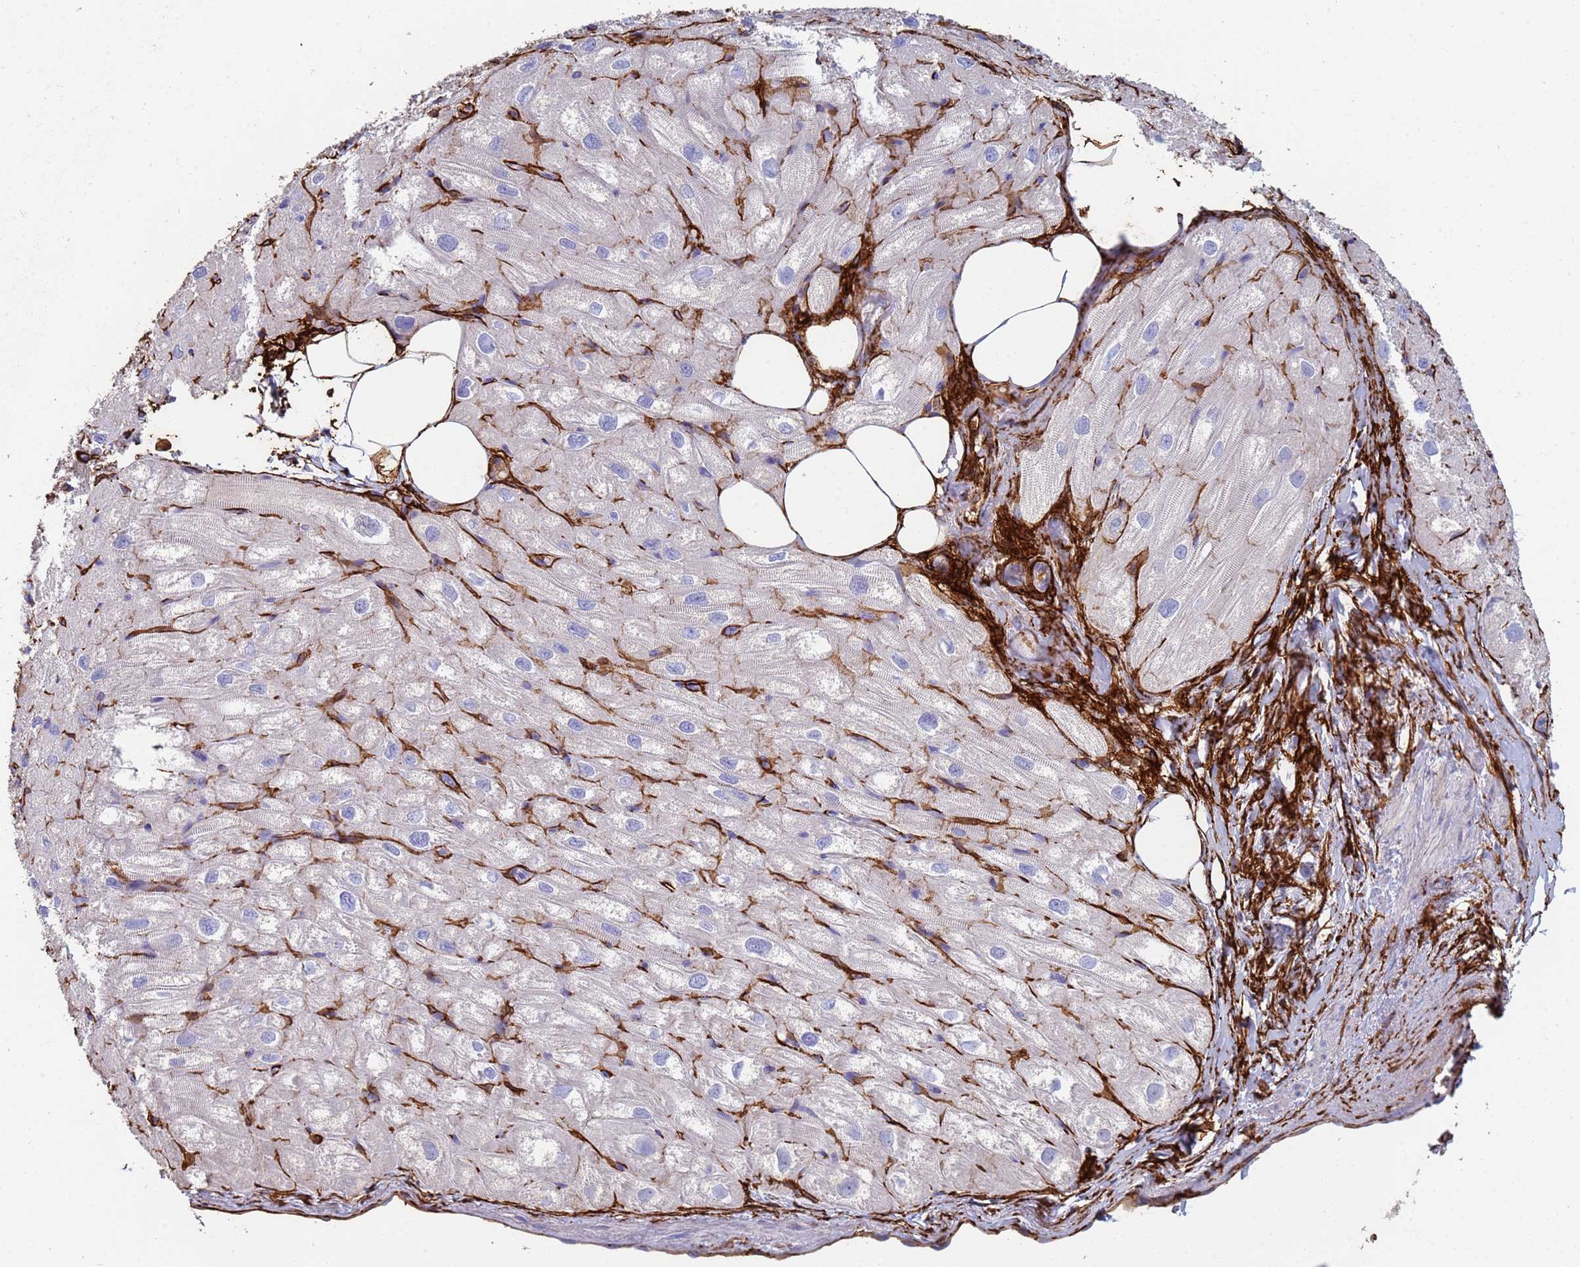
{"staining": {"intensity": "negative", "quantity": "none", "location": "none"}, "tissue": "heart muscle", "cell_type": "Cardiomyocytes", "image_type": "normal", "snomed": [{"axis": "morphology", "description": "Normal tissue, NOS"}, {"axis": "topography", "description": "Heart"}], "caption": "Cardiomyocytes are negative for brown protein staining in benign heart muscle. (DAB IHC visualized using brightfield microscopy, high magnification).", "gene": "ABCA8", "patient": {"sex": "male", "age": 50}}